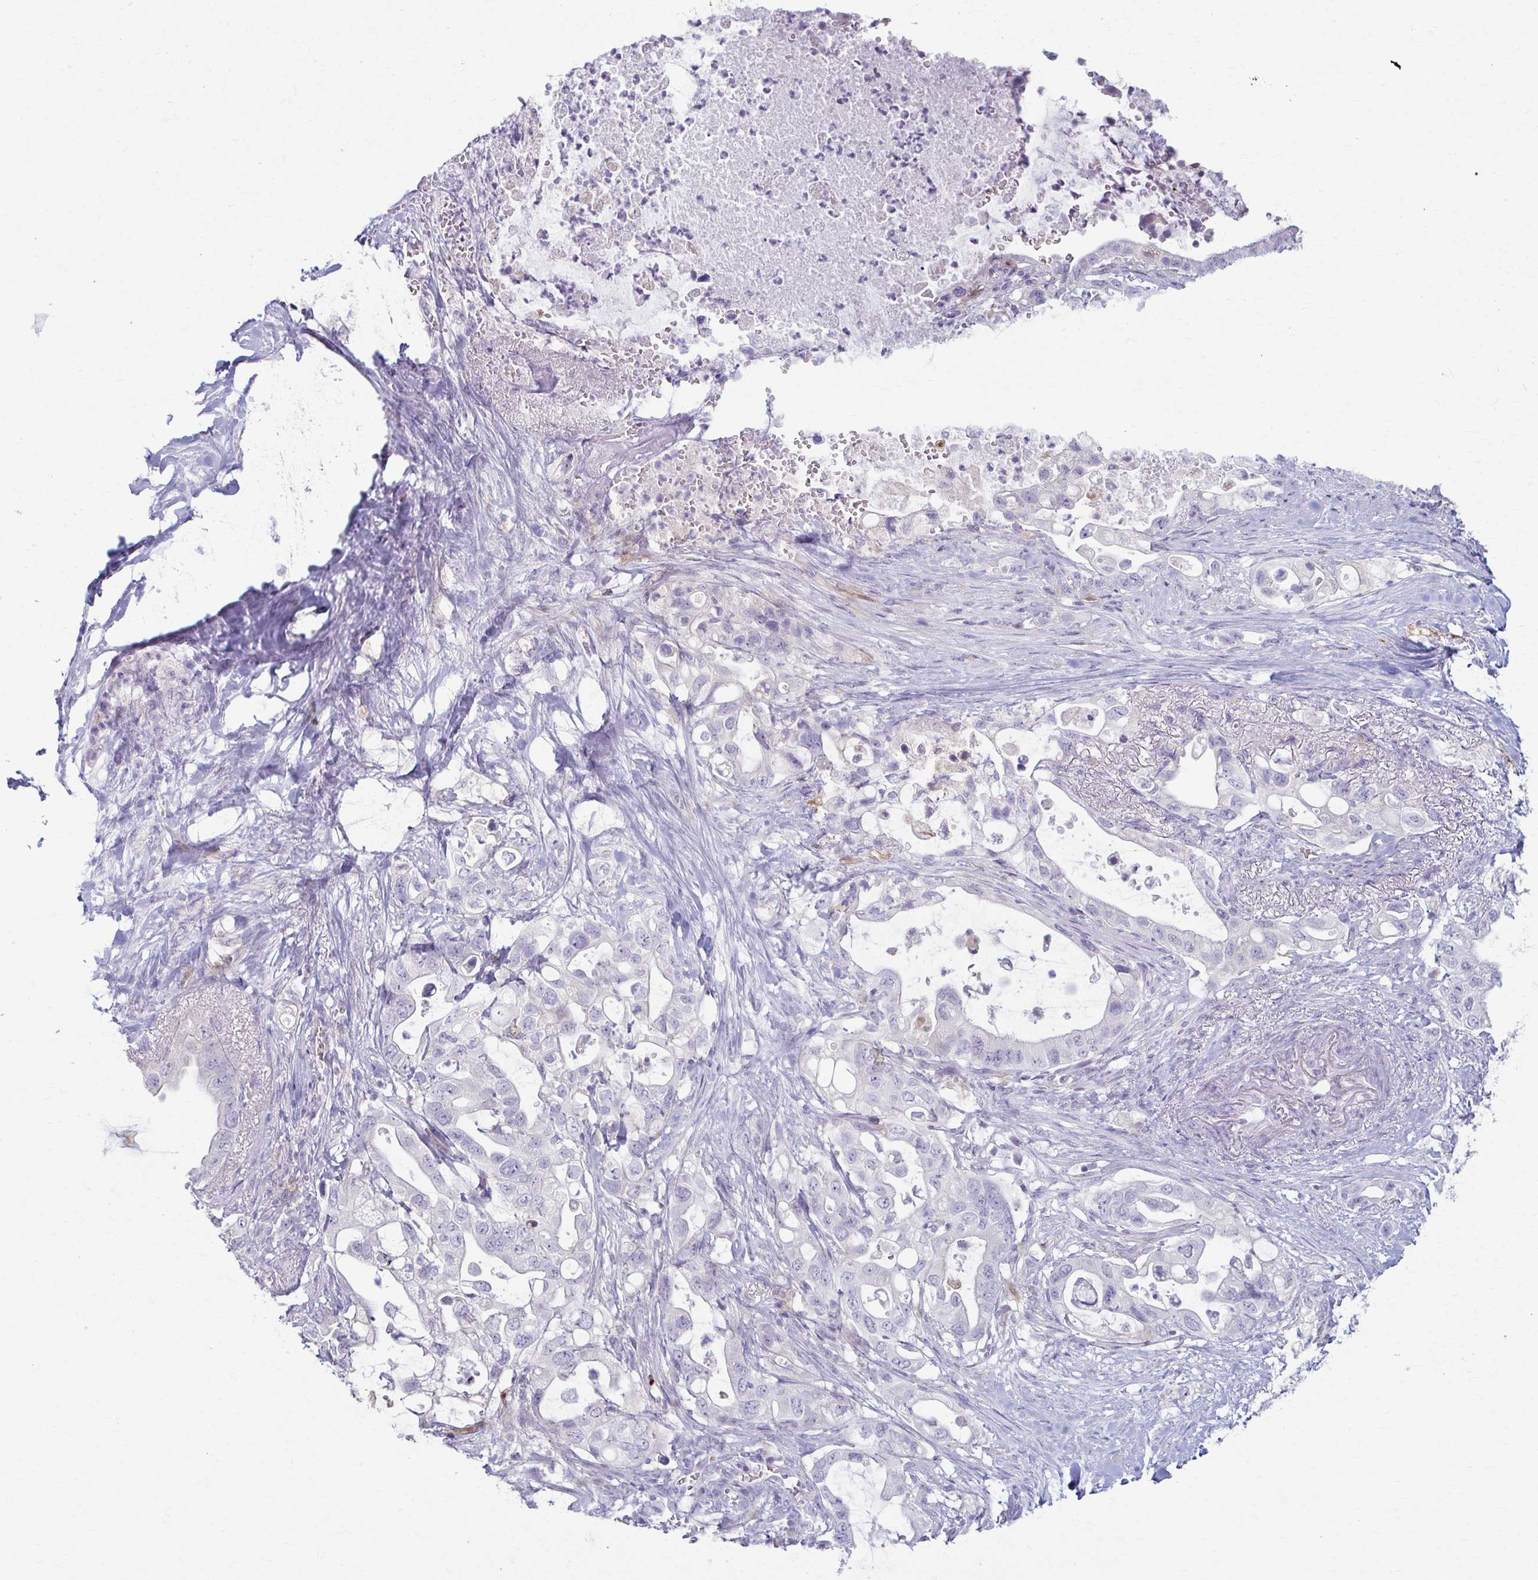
{"staining": {"intensity": "negative", "quantity": "none", "location": "none"}, "tissue": "pancreatic cancer", "cell_type": "Tumor cells", "image_type": "cancer", "snomed": [{"axis": "morphology", "description": "Adenocarcinoma, NOS"}, {"axis": "topography", "description": "Pancreas"}], "caption": "Immunohistochemistry micrograph of neoplastic tissue: human adenocarcinoma (pancreatic) stained with DAB displays no significant protein positivity in tumor cells.", "gene": "LDLRAP1", "patient": {"sex": "female", "age": 72}}